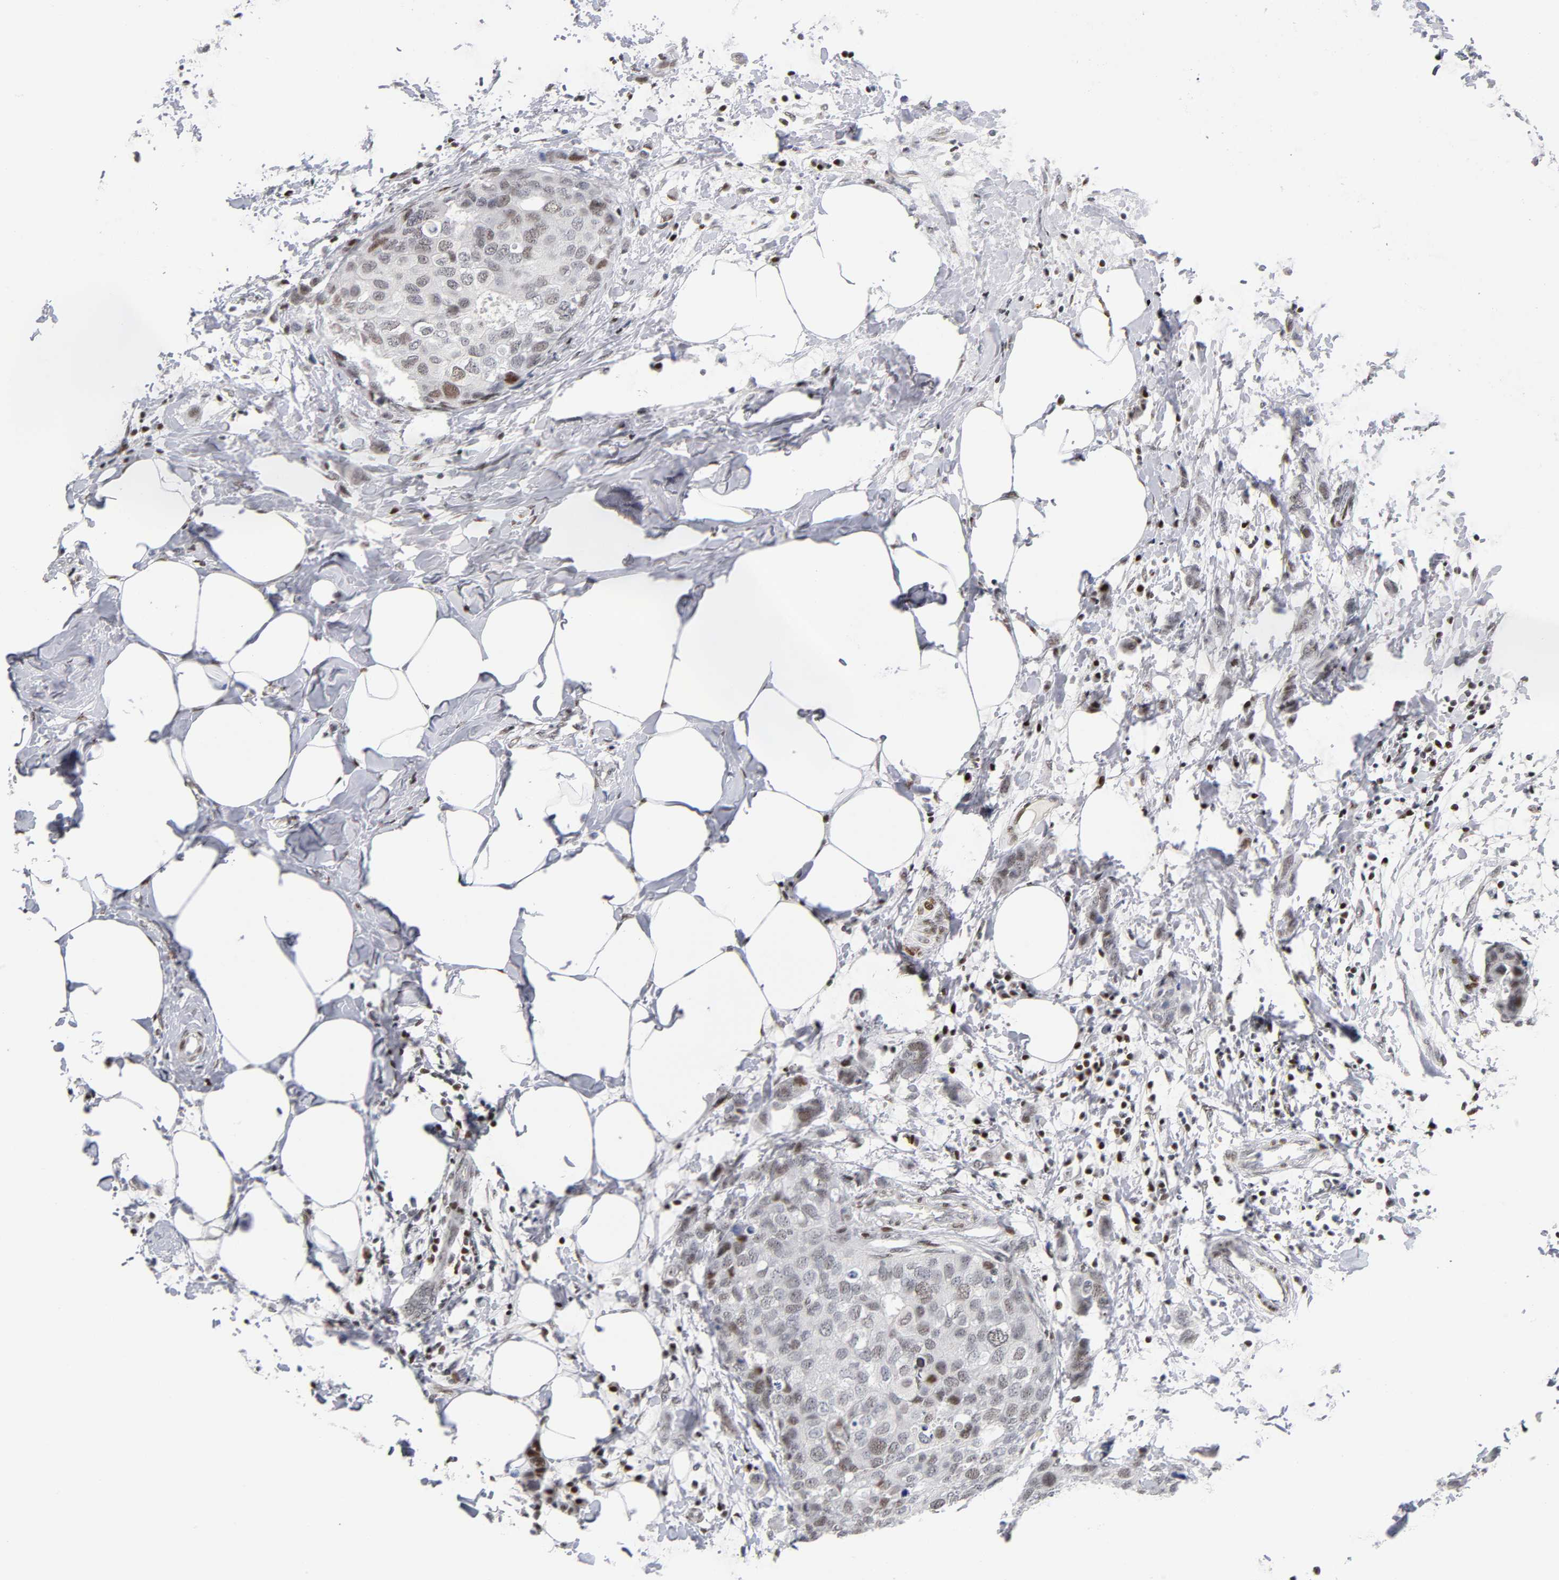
{"staining": {"intensity": "weak", "quantity": "25%-75%", "location": "nuclear"}, "tissue": "breast cancer", "cell_type": "Tumor cells", "image_type": "cancer", "snomed": [{"axis": "morphology", "description": "Normal tissue, NOS"}, {"axis": "morphology", "description": "Duct carcinoma"}, {"axis": "topography", "description": "Breast"}], "caption": "Tumor cells display low levels of weak nuclear staining in about 25%-75% of cells in breast cancer (invasive ductal carcinoma).", "gene": "SP3", "patient": {"sex": "female", "age": 50}}